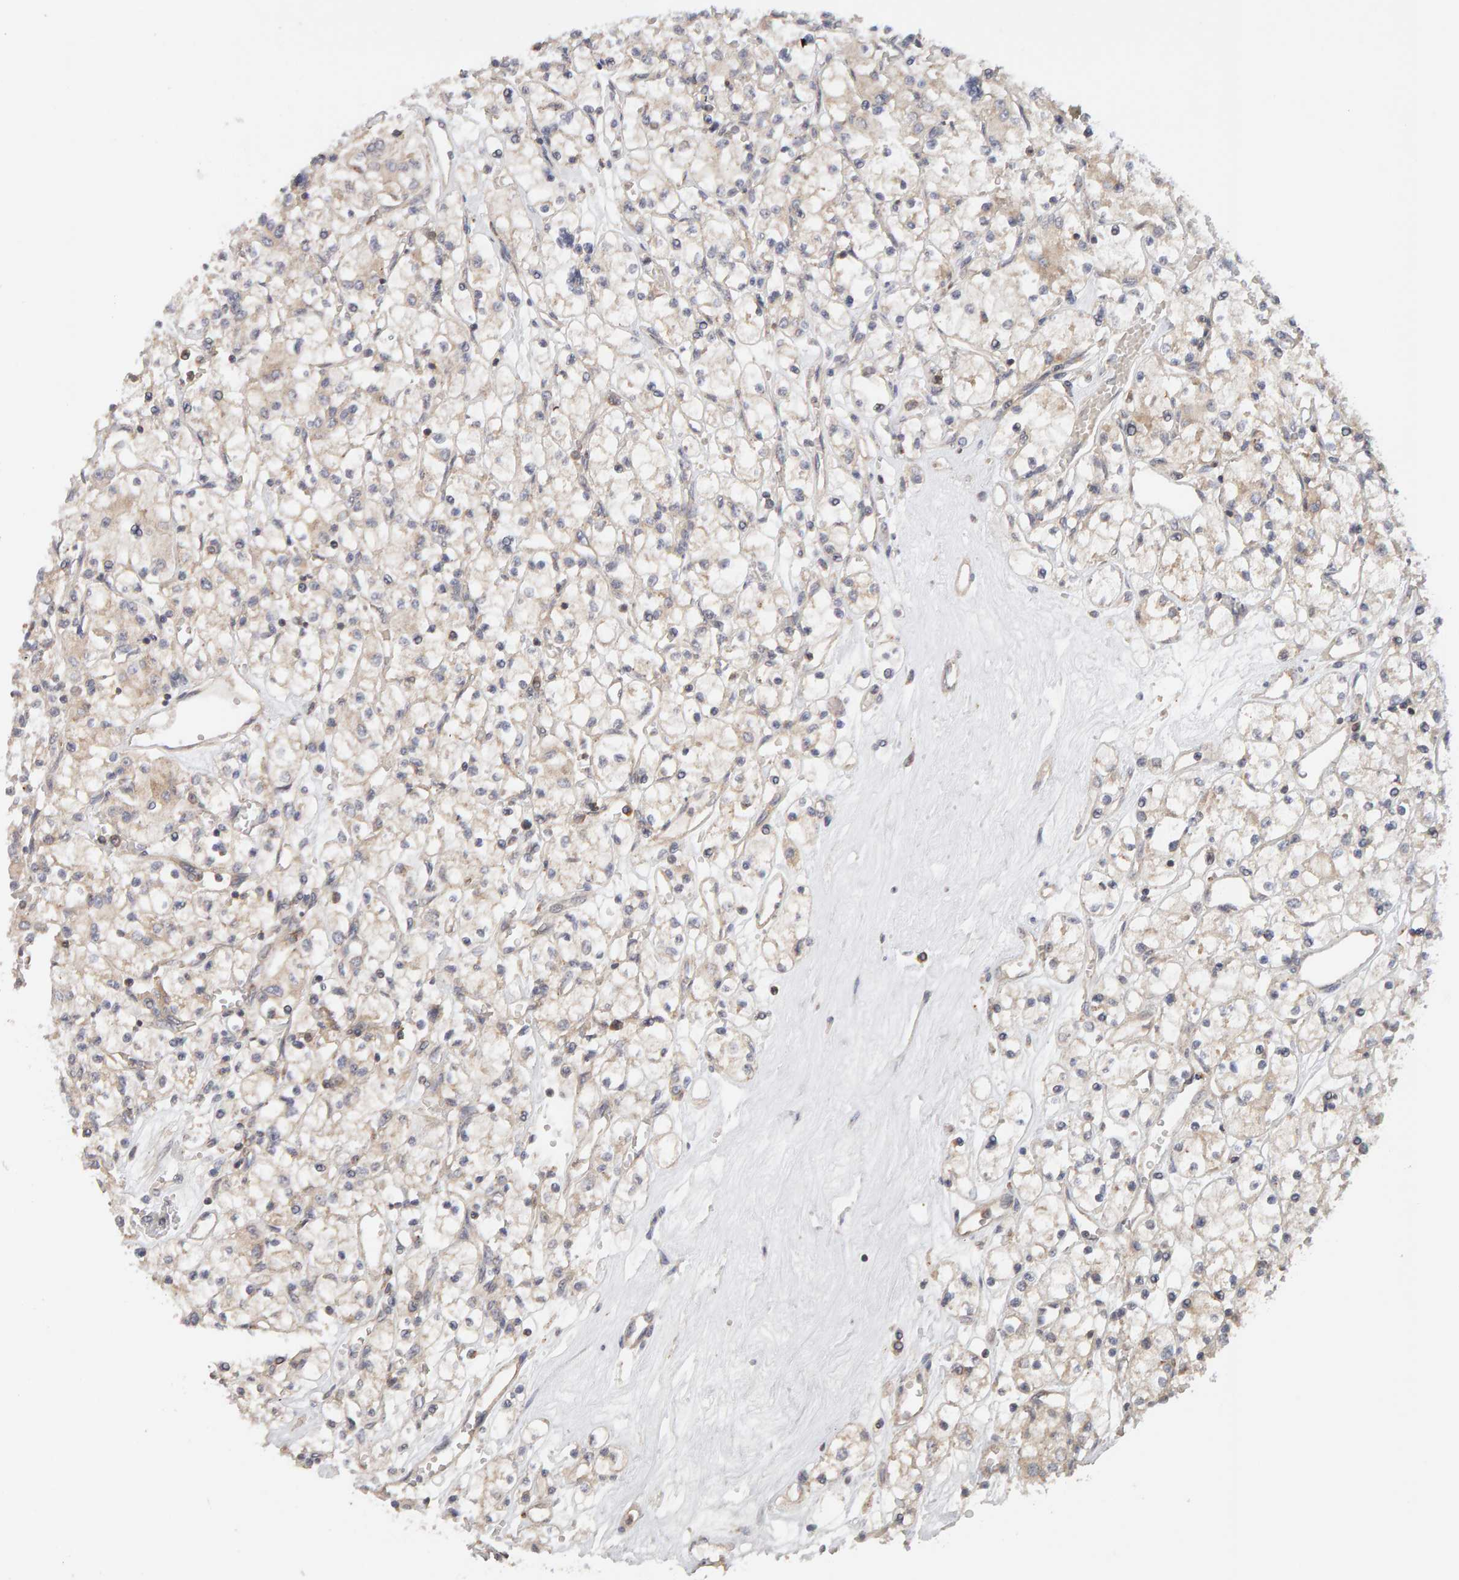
{"staining": {"intensity": "weak", "quantity": "<25%", "location": "cytoplasmic/membranous"}, "tissue": "renal cancer", "cell_type": "Tumor cells", "image_type": "cancer", "snomed": [{"axis": "morphology", "description": "Adenocarcinoma, NOS"}, {"axis": "topography", "description": "Kidney"}], "caption": "A photomicrograph of adenocarcinoma (renal) stained for a protein exhibits no brown staining in tumor cells.", "gene": "DNAJC7", "patient": {"sex": "female", "age": 59}}